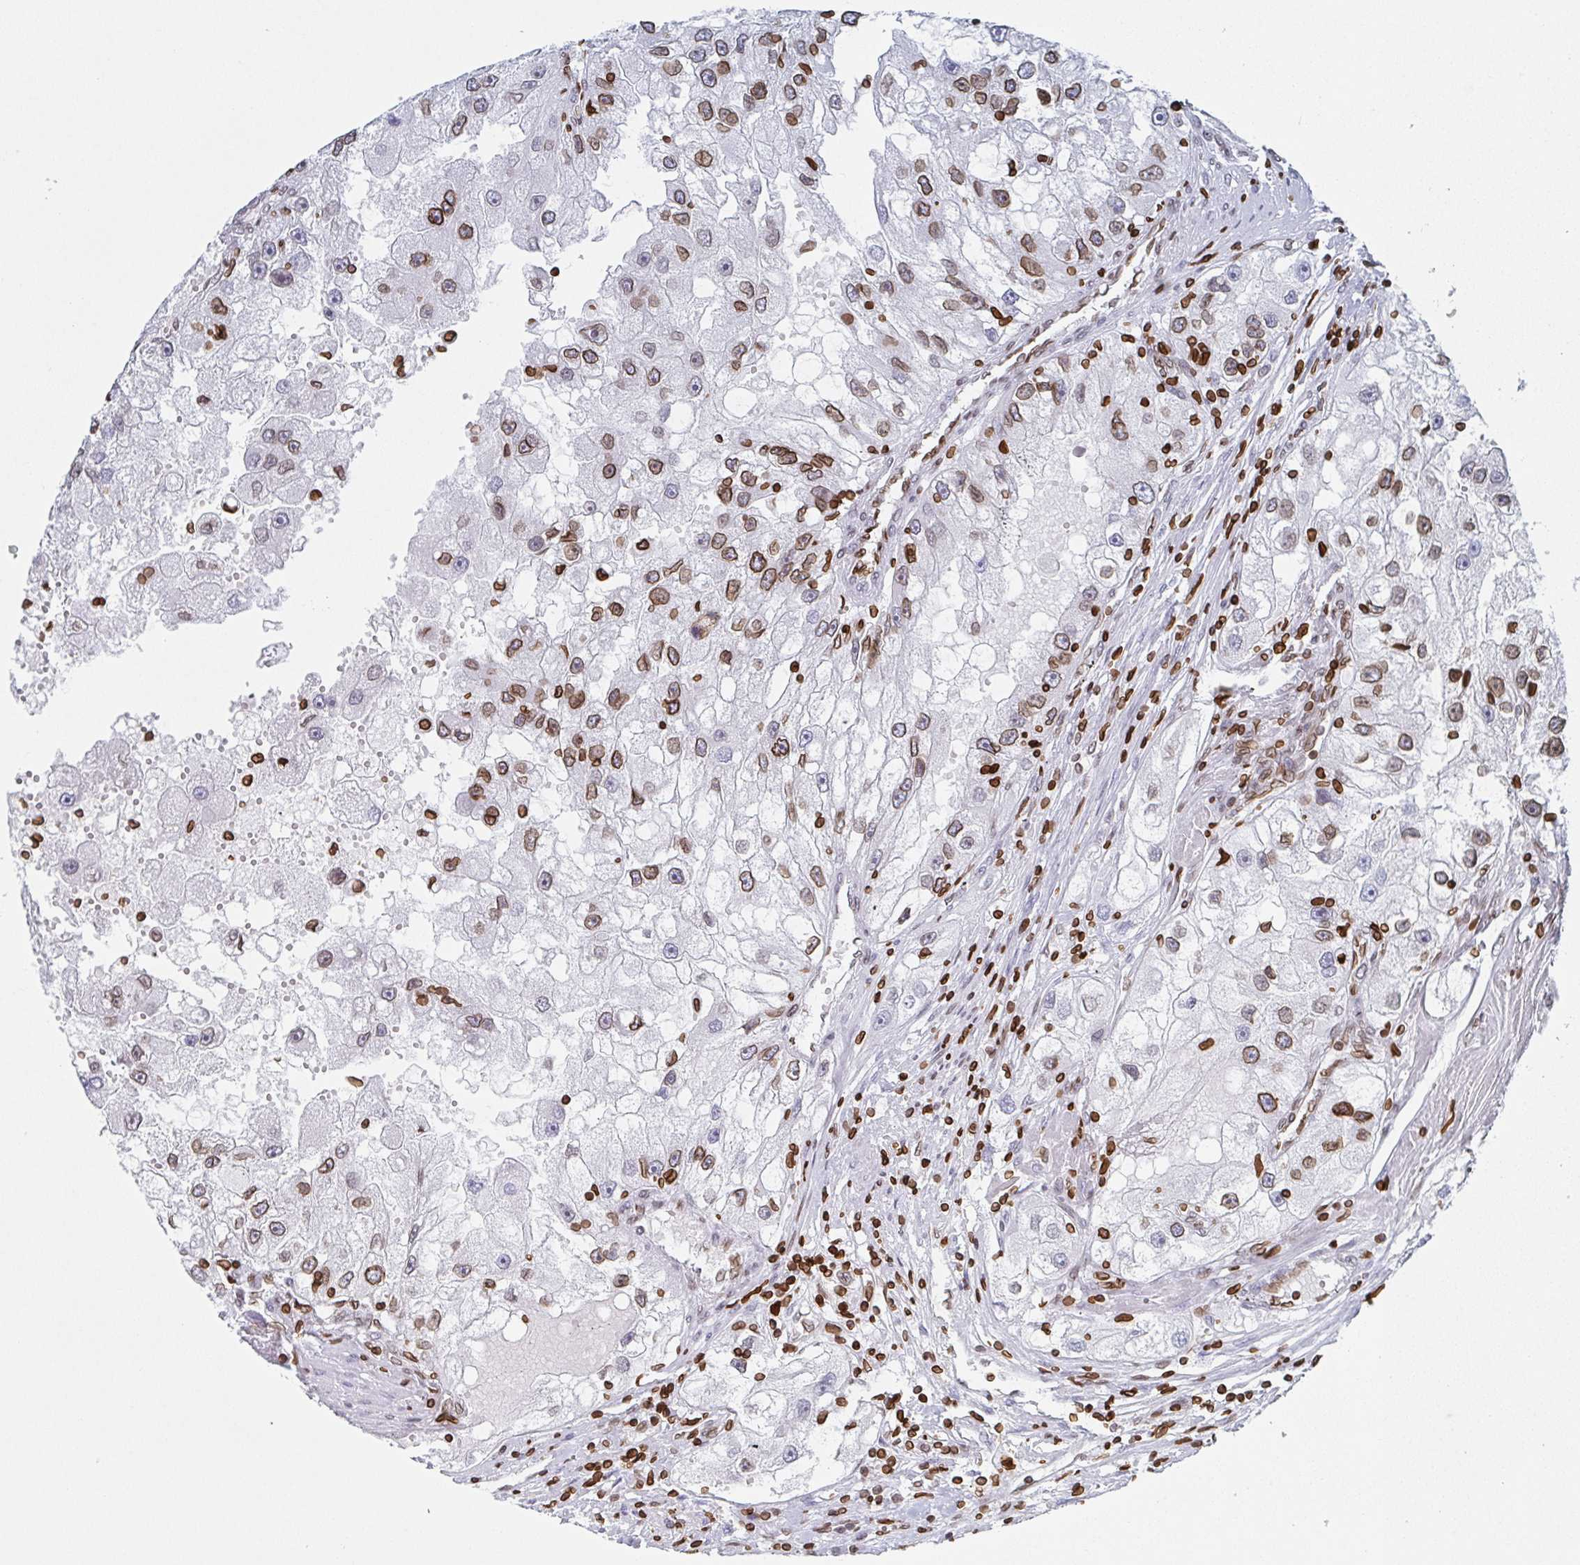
{"staining": {"intensity": "moderate", "quantity": "25%-75%", "location": "cytoplasmic/membranous,nuclear"}, "tissue": "renal cancer", "cell_type": "Tumor cells", "image_type": "cancer", "snomed": [{"axis": "morphology", "description": "Adenocarcinoma, NOS"}, {"axis": "topography", "description": "Kidney"}], "caption": "Protein expression analysis of renal adenocarcinoma displays moderate cytoplasmic/membranous and nuclear expression in approximately 25%-75% of tumor cells.", "gene": "BTBD7", "patient": {"sex": "male", "age": 63}}